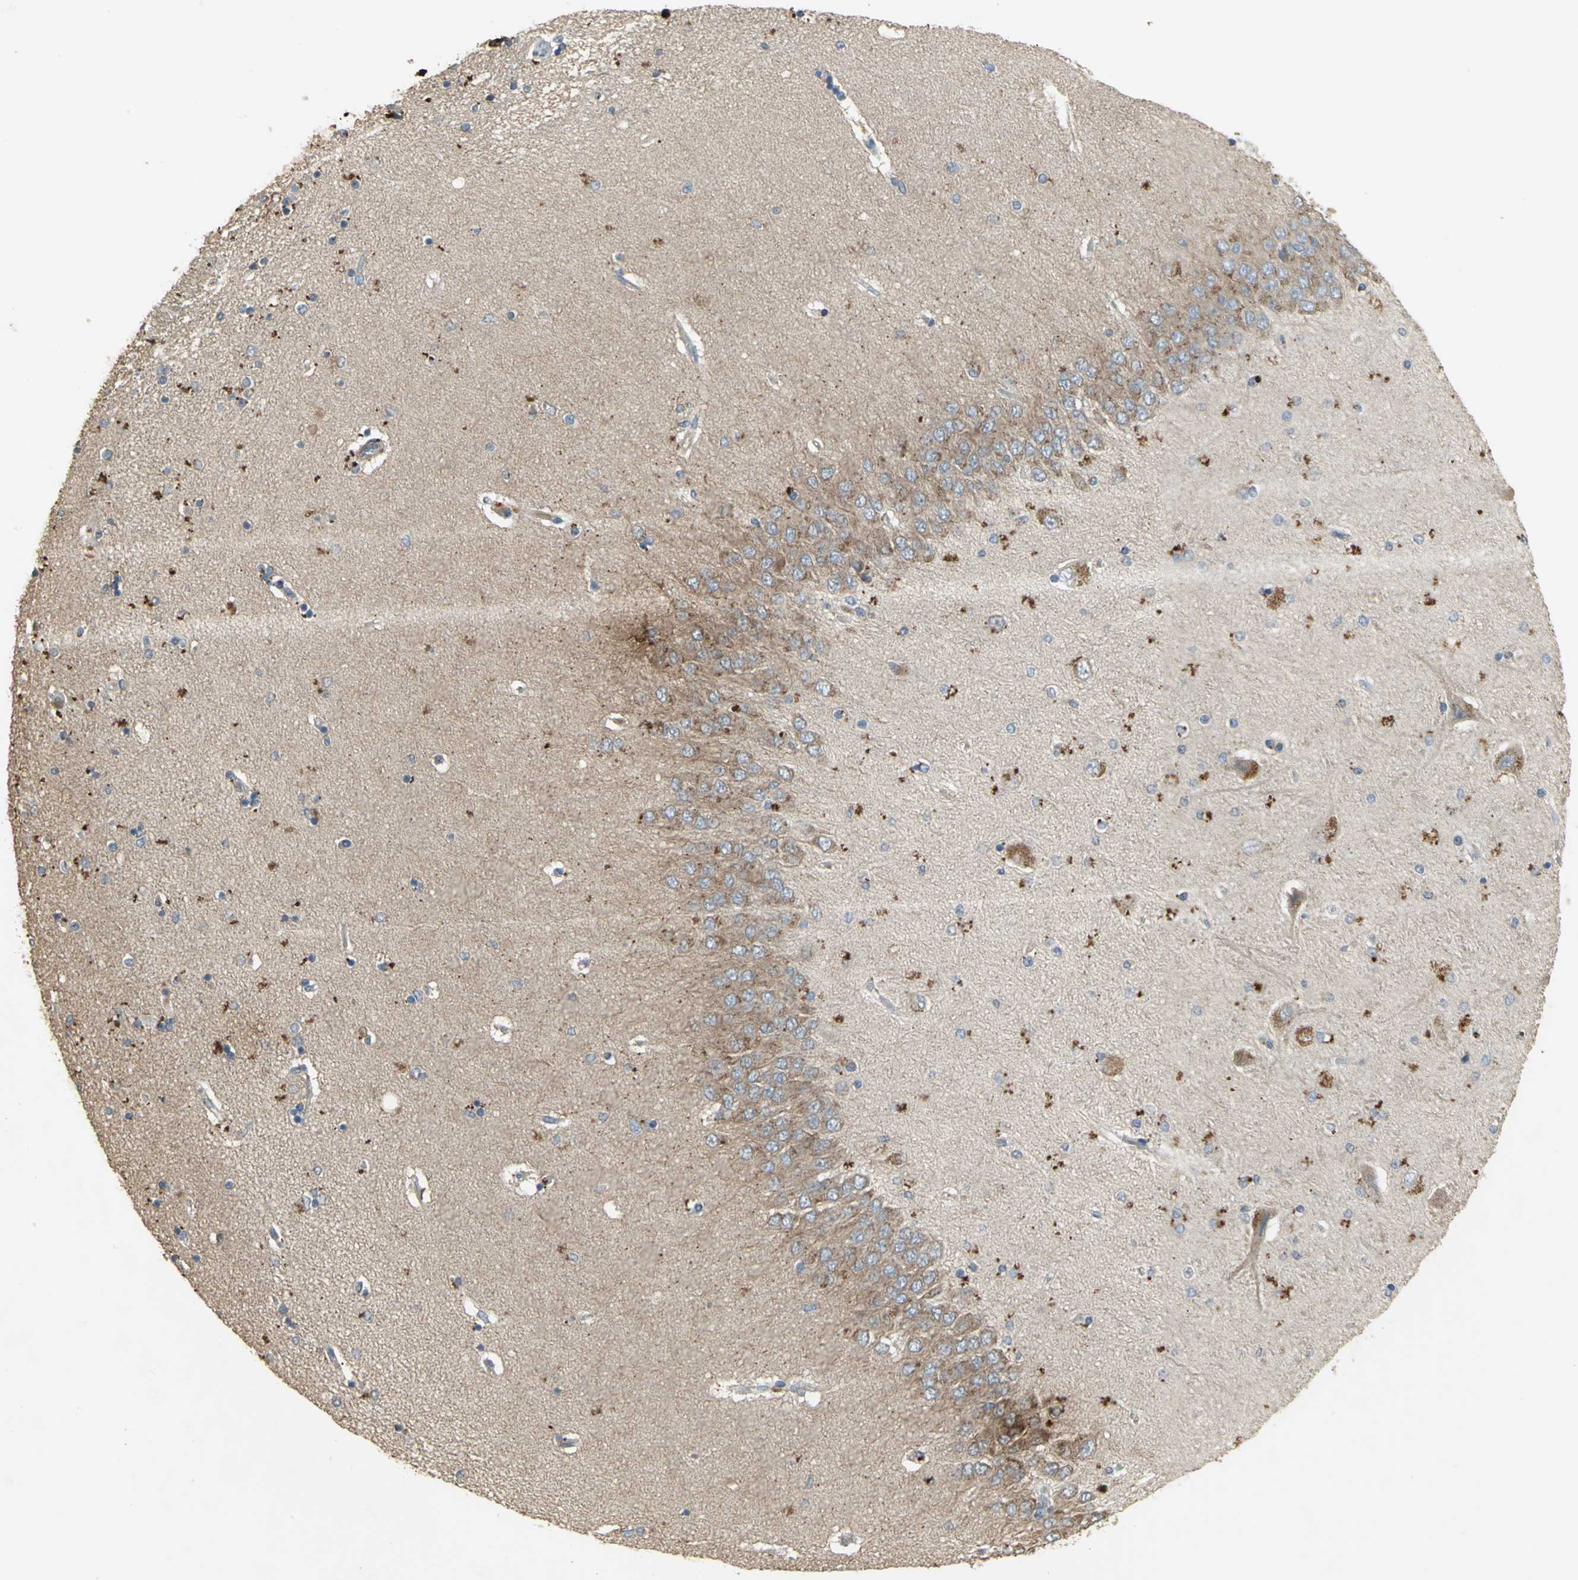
{"staining": {"intensity": "weak", "quantity": "25%-75%", "location": "cytoplasmic/membranous"}, "tissue": "hippocampus", "cell_type": "Glial cells", "image_type": "normal", "snomed": [{"axis": "morphology", "description": "Normal tissue, NOS"}, {"axis": "topography", "description": "Hippocampus"}], "caption": "IHC staining of unremarkable hippocampus, which demonstrates low levels of weak cytoplasmic/membranous staining in about 25%-75% of glial cells indicating weak cytoplasmic/membranous protein staining. The staining was performed using DAB (brown) for protein detection and nuclei were counterstained in hematoxylin (blue).", "gene": "MET", "patient": {"sex": "female", "age": 54}}